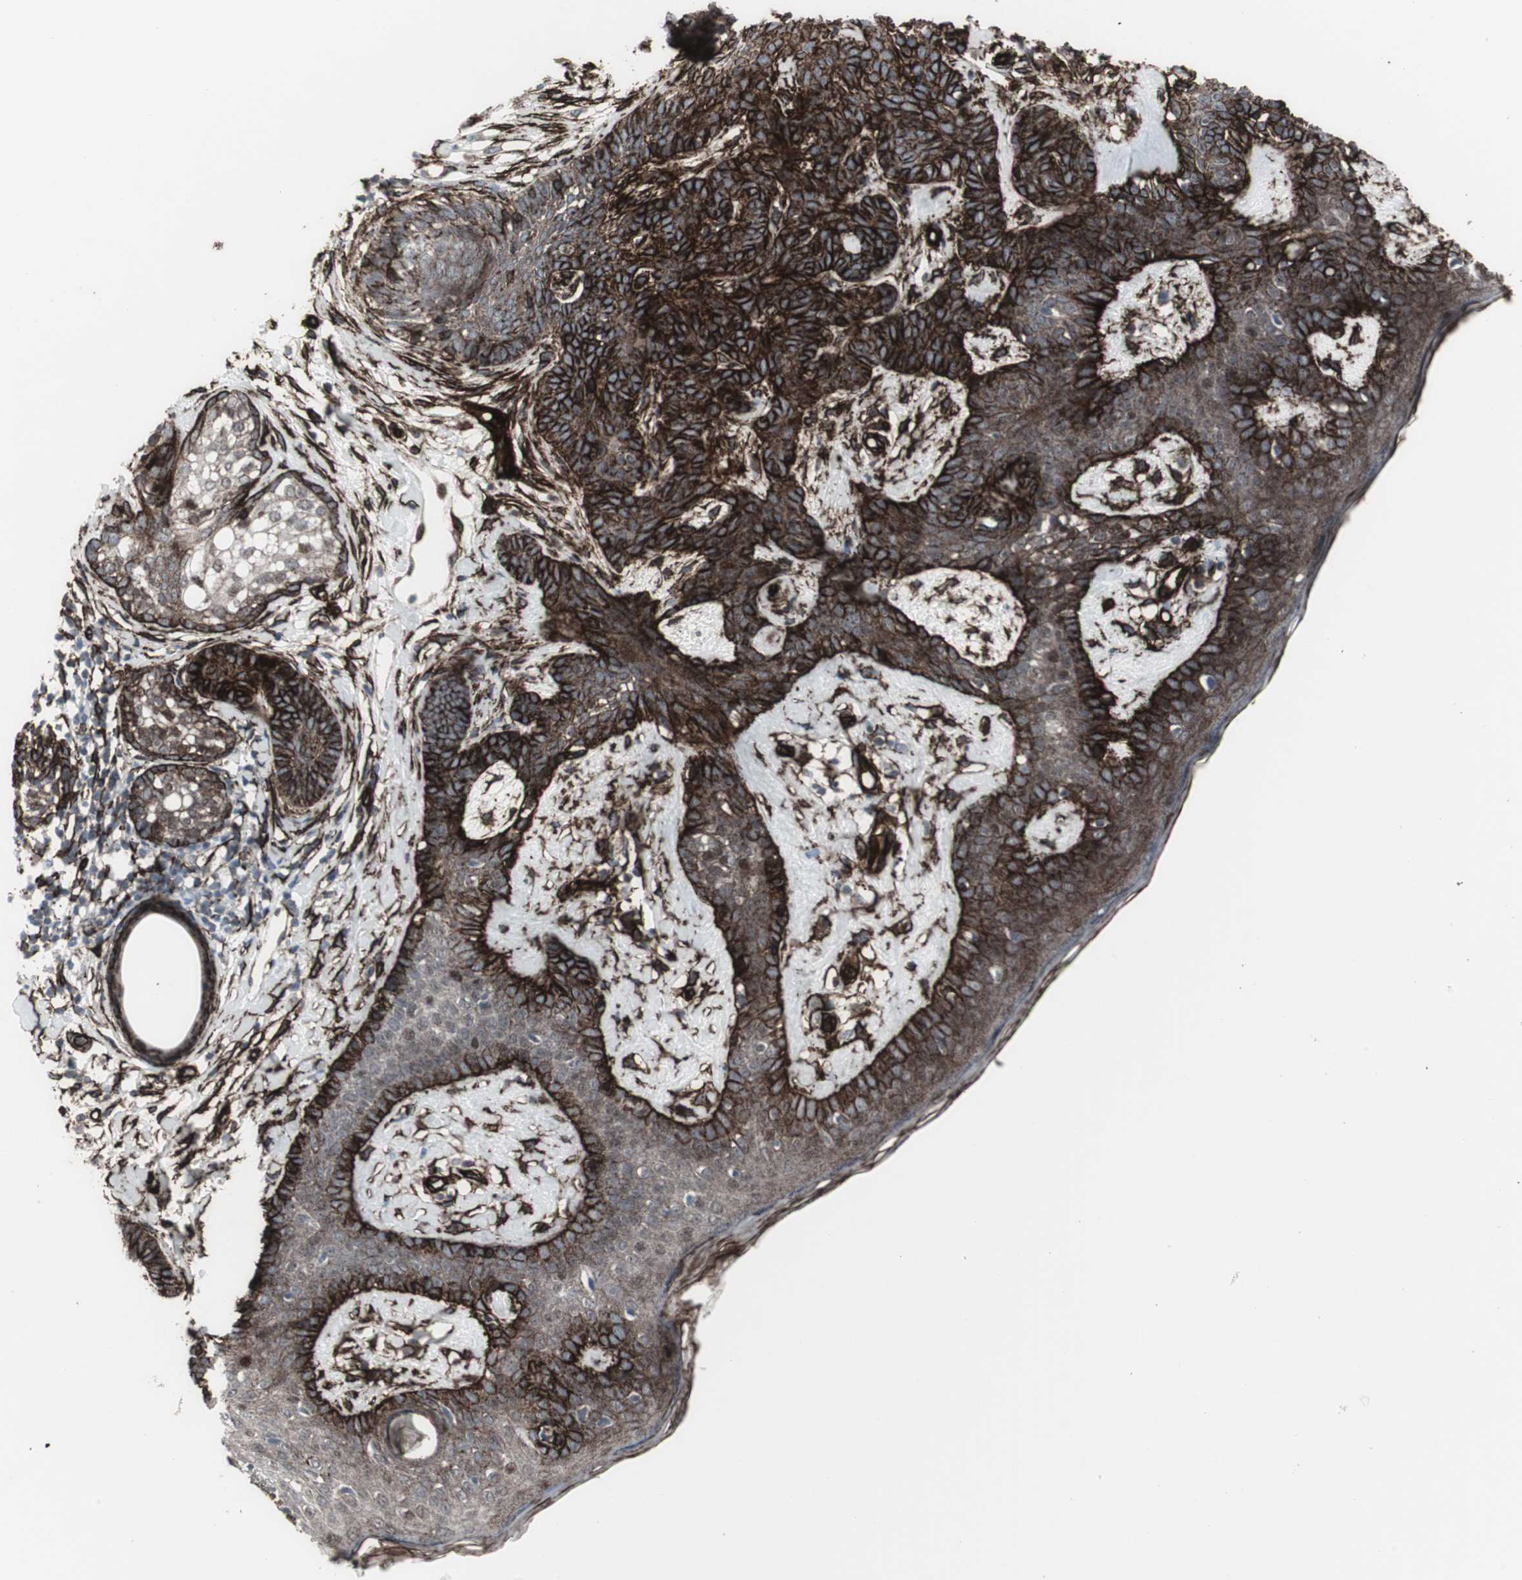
{"staining": {"intensity": "strong", "quantity": ">75%", "location": "cytoplasmic/membranous"}, "tissue": "skin cancer", "cell_type": "Tumor cells", "image_type": "cancer", "snomed": [{"axis": "morphology", "description": "Developmental malformation"}, {"axis": "morphology", "description": "Basal cell carcinoma"}, {"axis": "topography", "description": "Skin"}], "caption": "IHC (DAB) staining of skin cancer reveals strong cytoplasmic/membranous protein positivity in about >75% of tumor cells.", "gene": "PDGFA", "patient": {"sex": "female", "age": 62}}